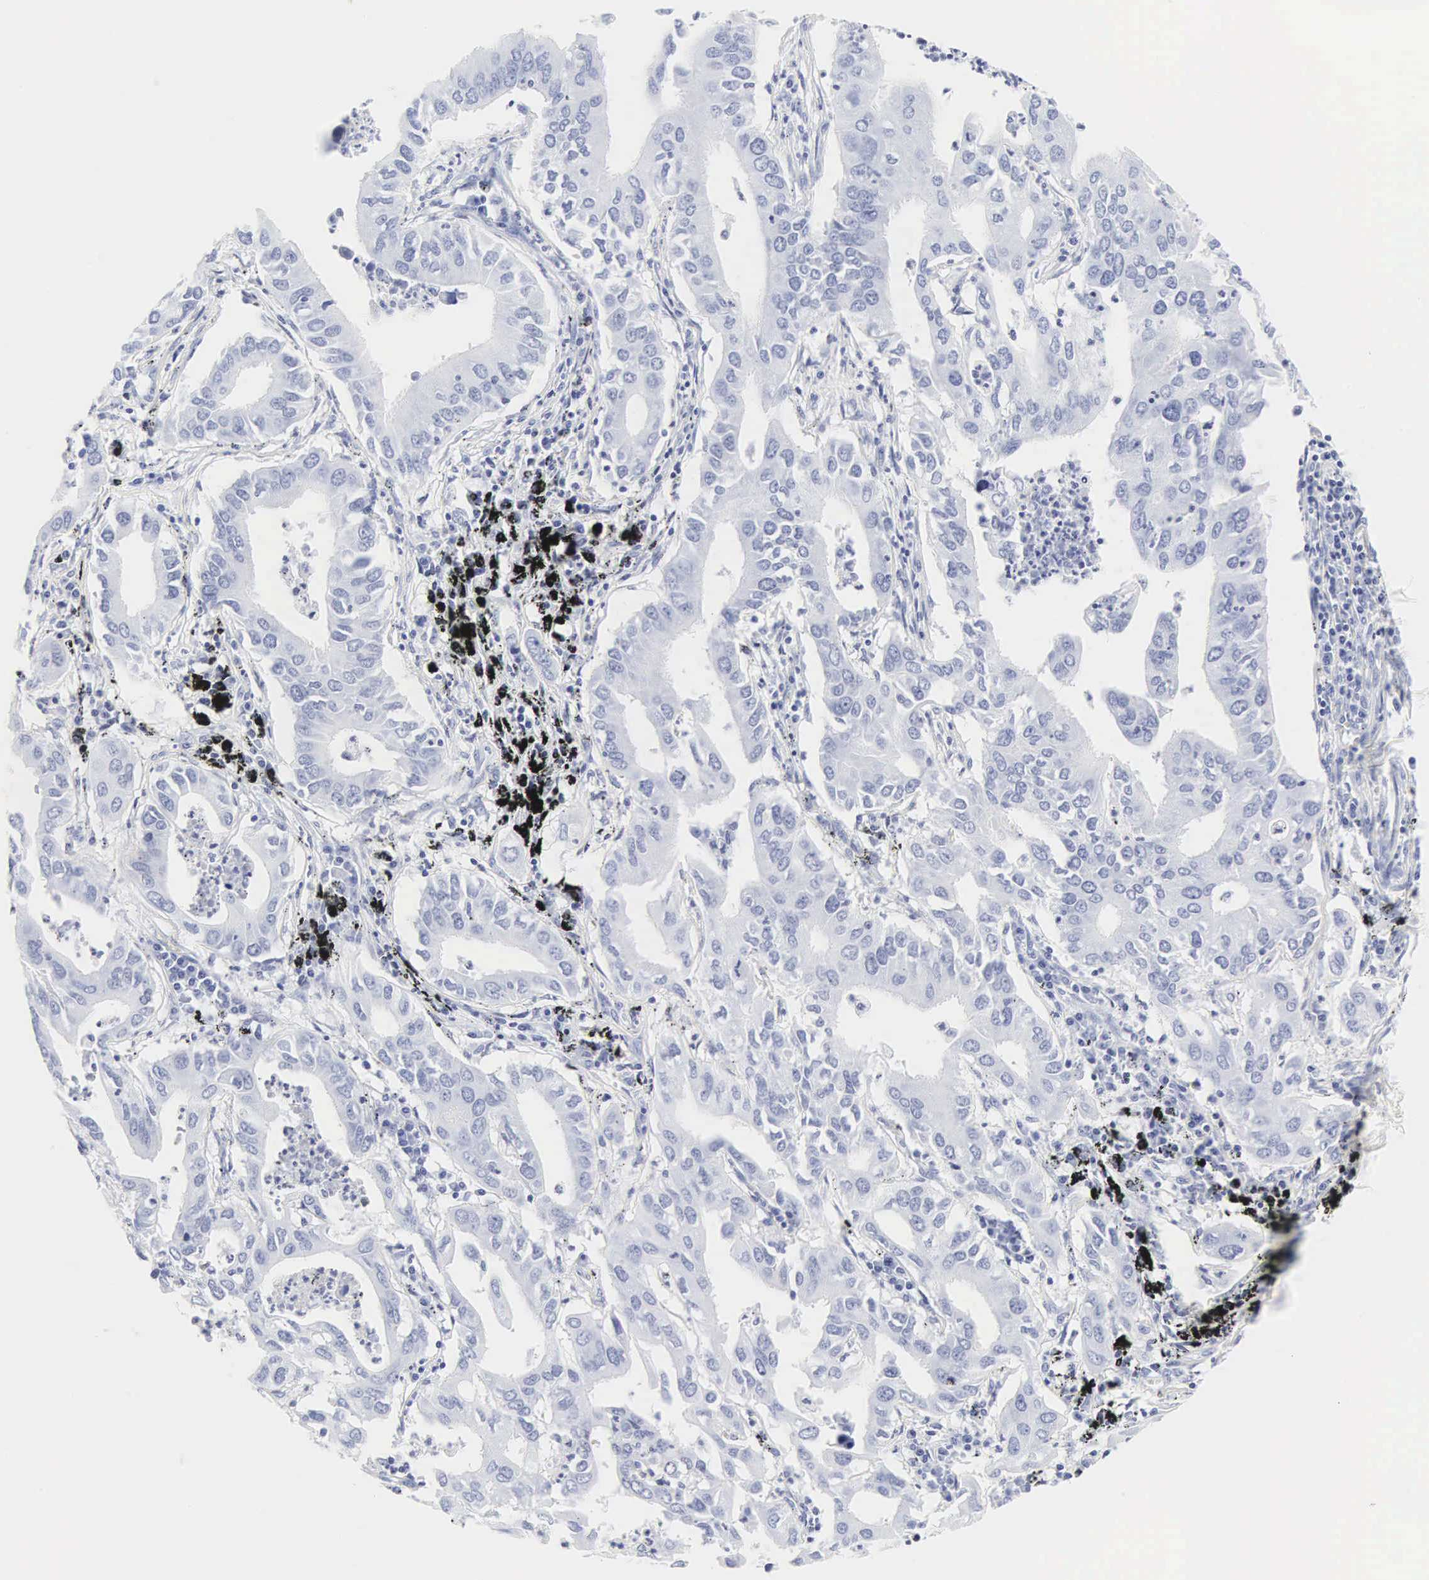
{"staining": {"intensity": "negative", "quantity": "none", "location": "none"}, "tissue": "lung cancer", "cell_type": "Tumor cells", "image_type": "cancer", "snomed": [{"axis": "morphology", "description": "Adenocarcinoma, NOS"}, {"axis": "topography", "description": "Lung"}], "caption": "There is no significant expression in tumor cells of lung cancer (adenocarcinoma). Brightfield microscopy of immunohistochemistry (IHC) stained with DAB (3,3'-diaminobenzidine) (brown) and hematoxylin (blue), captured at high magnification.", "gene": "INS", "patient": {"sex": "male", "age": 48}}